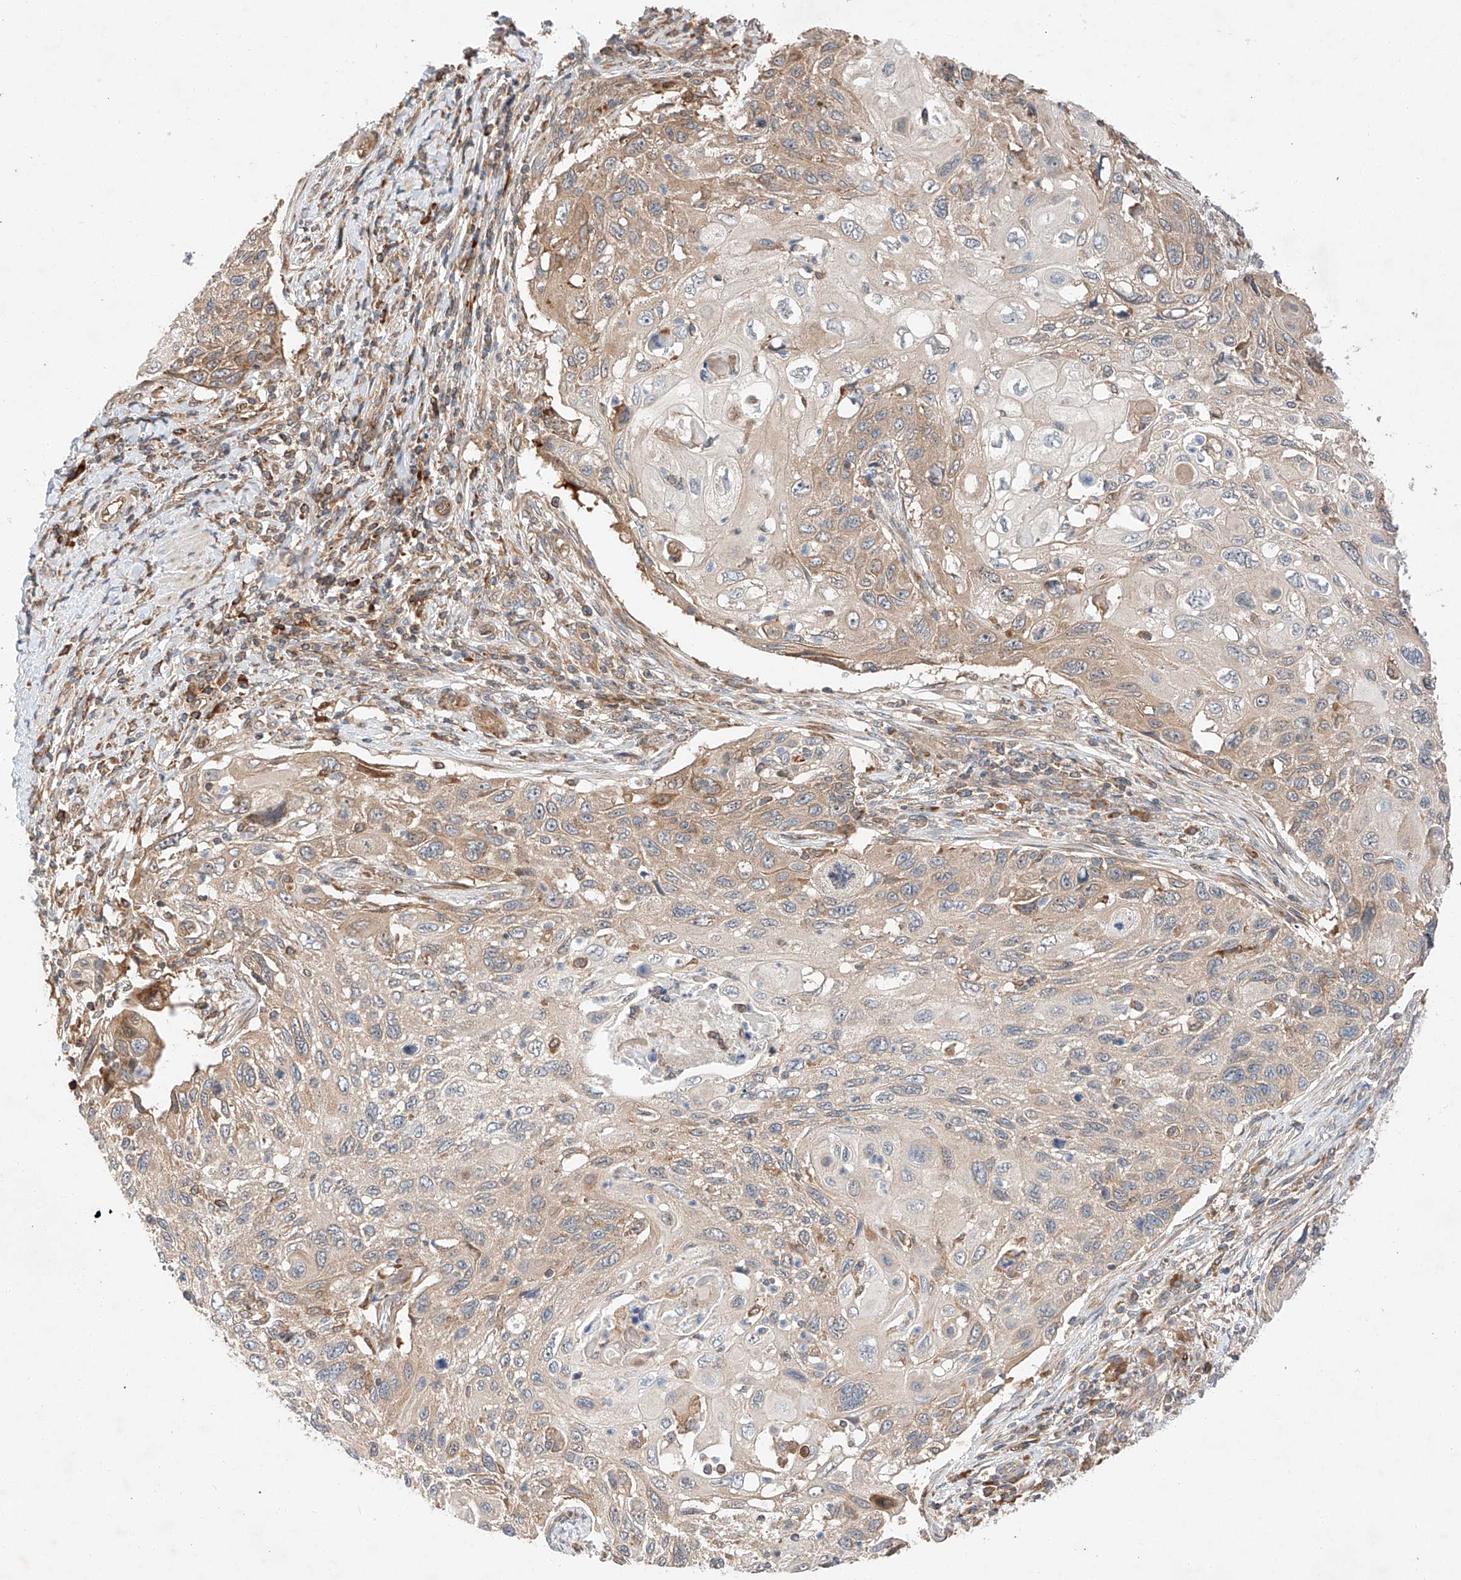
{"staining": {"intensity": "moderate", "quantity": "<25%", "location": "cytoplasmic/membranous"}, "tissue": "cervical cancer", "cell_type": "Tumor cells", "image_type": "cancer", "snomed": [{"axis": "morphology", "description": "Squamous cell carcinoma, NOS"}, {"axis": "topography", "description": "Cervix"}], "caption": "Tumor cells display low levels of moderate cytoplasmic/membranous staining in approximately <25% of cells in human squamous cell carcinoma (cervical). (brown staining indicates protein expression, while blue staining denotes nuclei).", "gene": "RUSC1", "patient": {"sex": "female", "age": 70}}